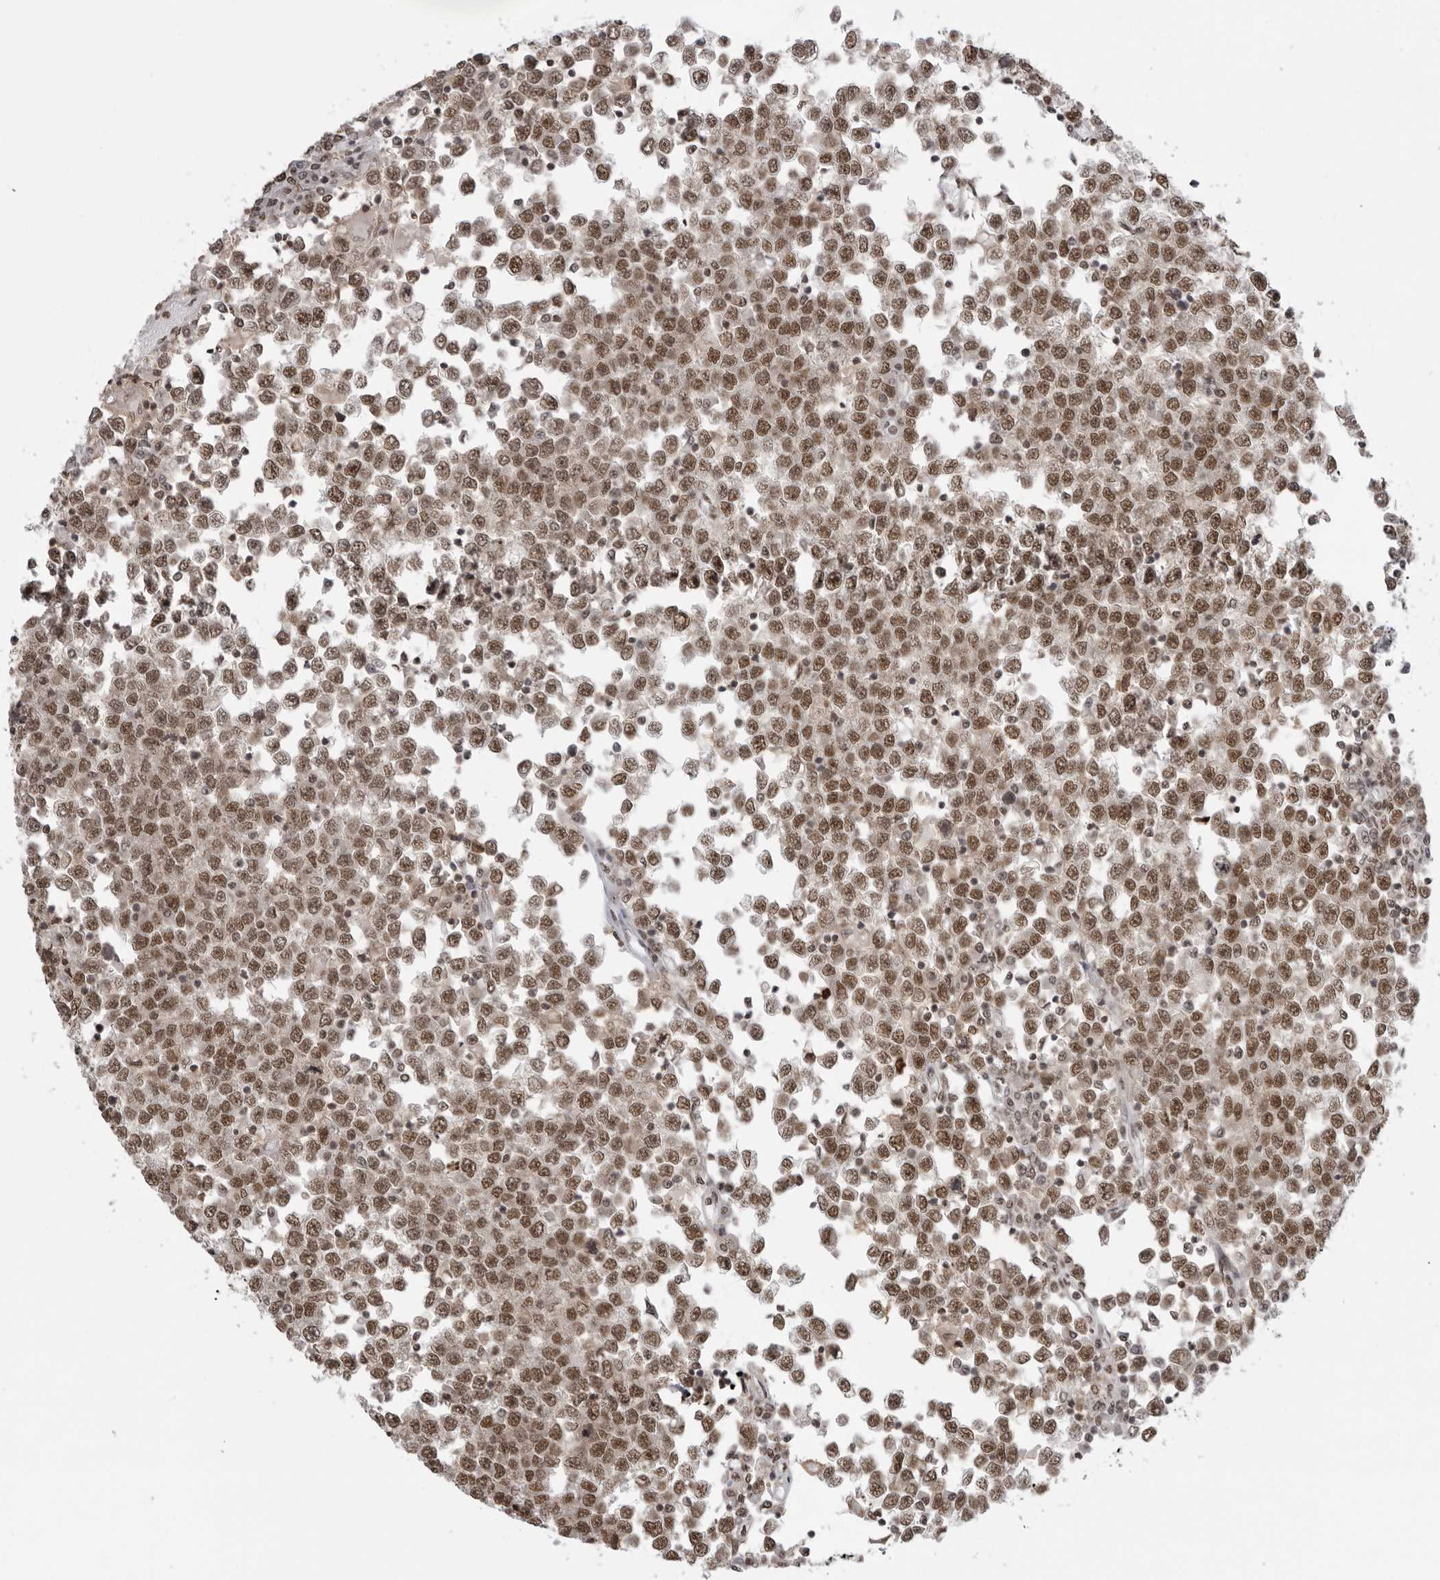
{"staining": {"intensity": "moderate", "quantity": ">75%", "location": "cytoplasmic/membranous,nuclear"}, "tissue": "testis cancer", "cell_type": "Tumor cells", "image_type": "cancer", "snomed": [{"axis": "morphology", "description": "Seminoma, NOS"}, {"axis": "topography", "description": "Testis"}], "caption": "Immunohistochemistry (IHC) photomicrograph of neoplastic tissue: testis cancer (seminoma) stained using IHC reveals medium levels of moderate protein expression localized specifically in the cytoplasmic/membranous and nuclear of tumor cells, appearing as a cytoplasmic/membranous and nuclear brown color.", "gene": "RPA2", "patient": {"sex": "male", "age": 65}}